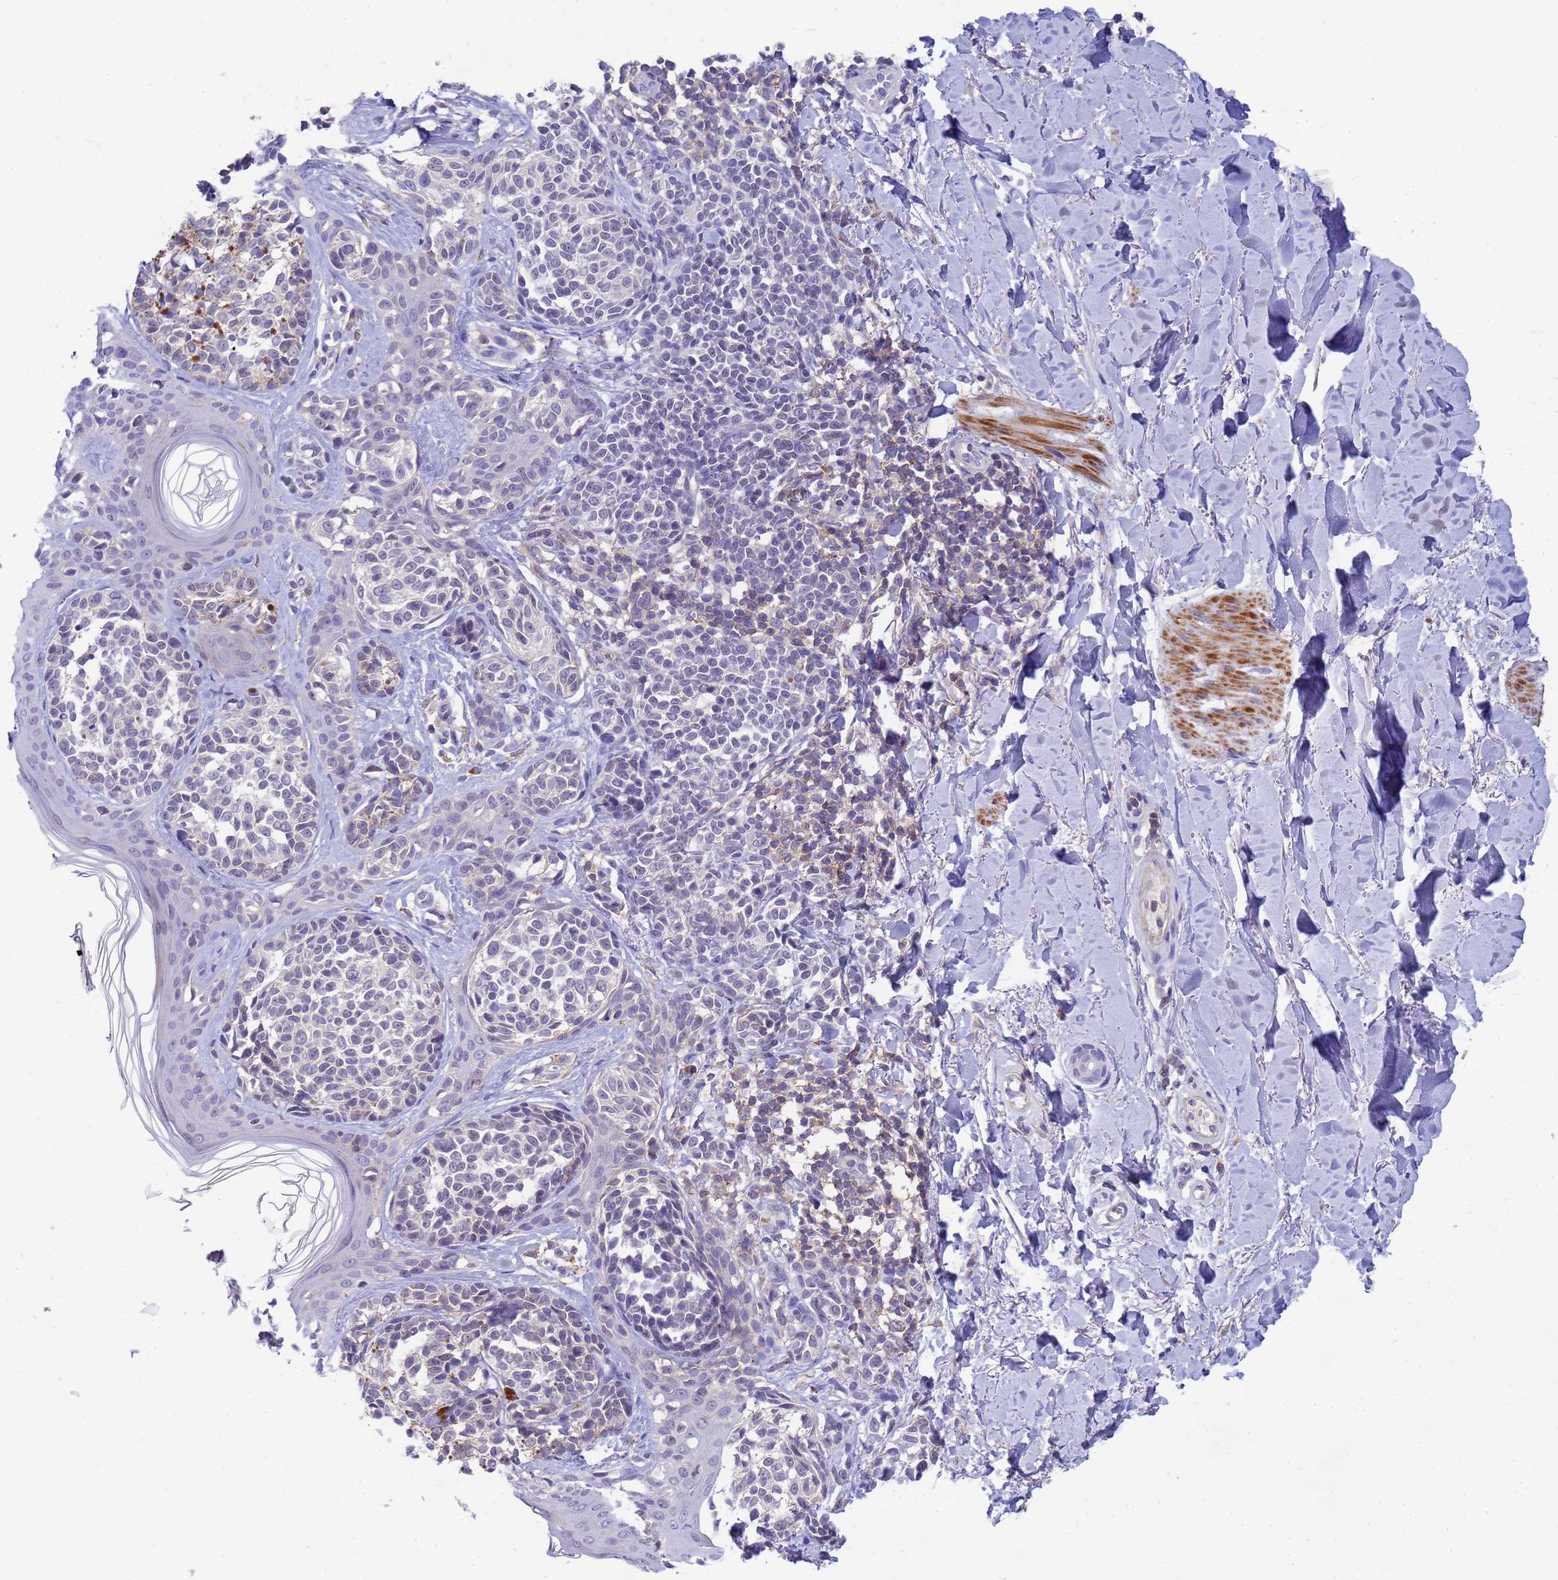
{"staining": {"intensity": "negative", "quantity": "none", "location": "none"}, "tissue": "melanoma", "cell_type": "Tumor cells", "image_type": "cancer", "snomed": [{"axis": "morphology", "description": "Malignant melanoma, NOS"}, {"axis": "topography", "description": "Skin of upper extremity"}], "caption": "Immunohistochemical staining of human melanoma shows no significant positivity in tumor cells.", "gene": "KLHL13", "patient": {"sex": "male", "age": 40}}